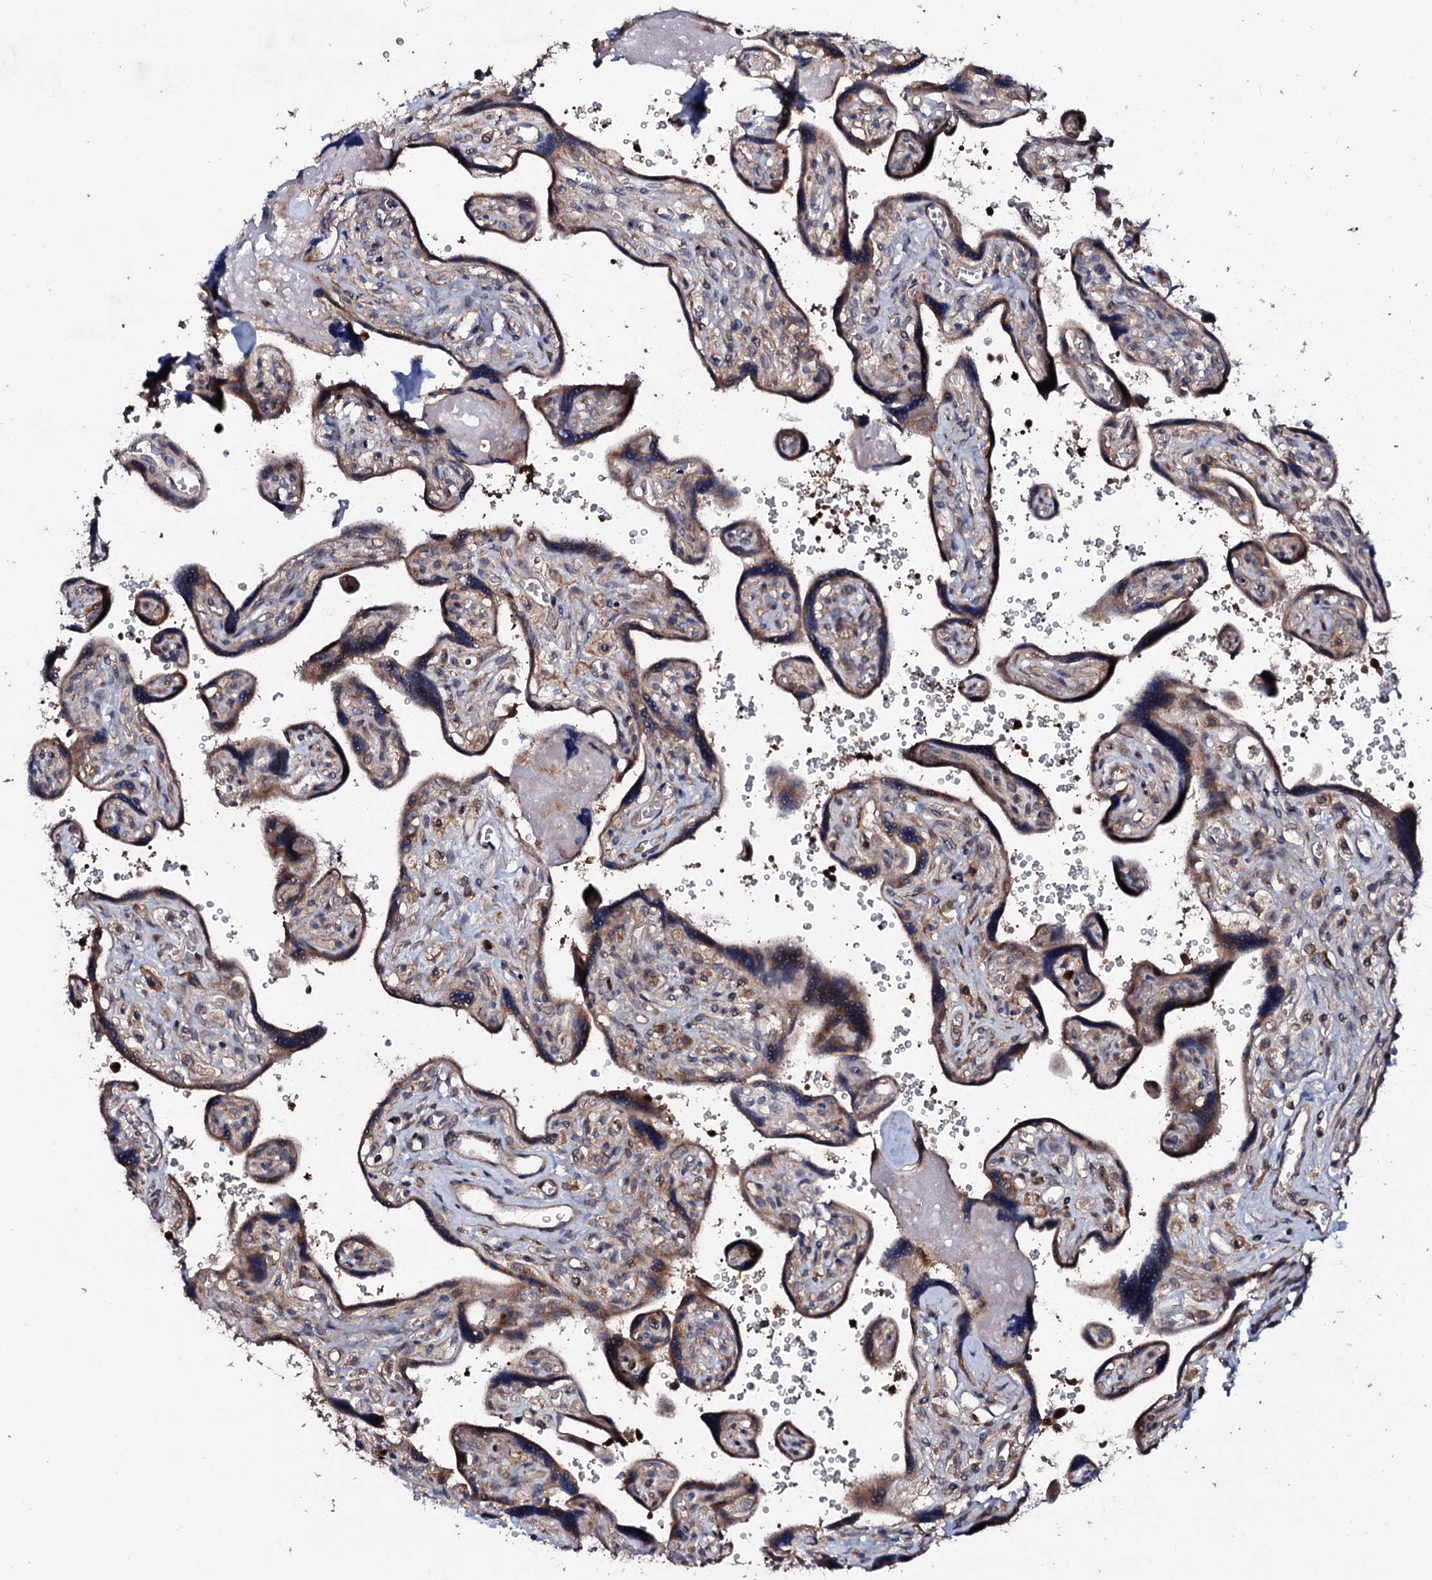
{"staining": {"intensity": "moderate", "quantity": "25%-75%", "location": "cytoplasmic/membranous"}, "tissue": "placenta", "cell_type": "Trophoblastic cells", "image_type": "normal", "snomed": [{"axis": "morphology", "description": "Normal tissue, NOS"}, {"axis": "topography", "description": "Placenta"}], "caption": "DAB immunohistochemical staining of unremarkable human placenta displays moderate cytoplasmic/membranous protein staining in approximately 25%-75% of trophoblastic cells. (brown staining indicates protein expression, while blue staining denotes nuclei).", "gene": "COG6", "patient": {"sex": "female", "age": 39}}